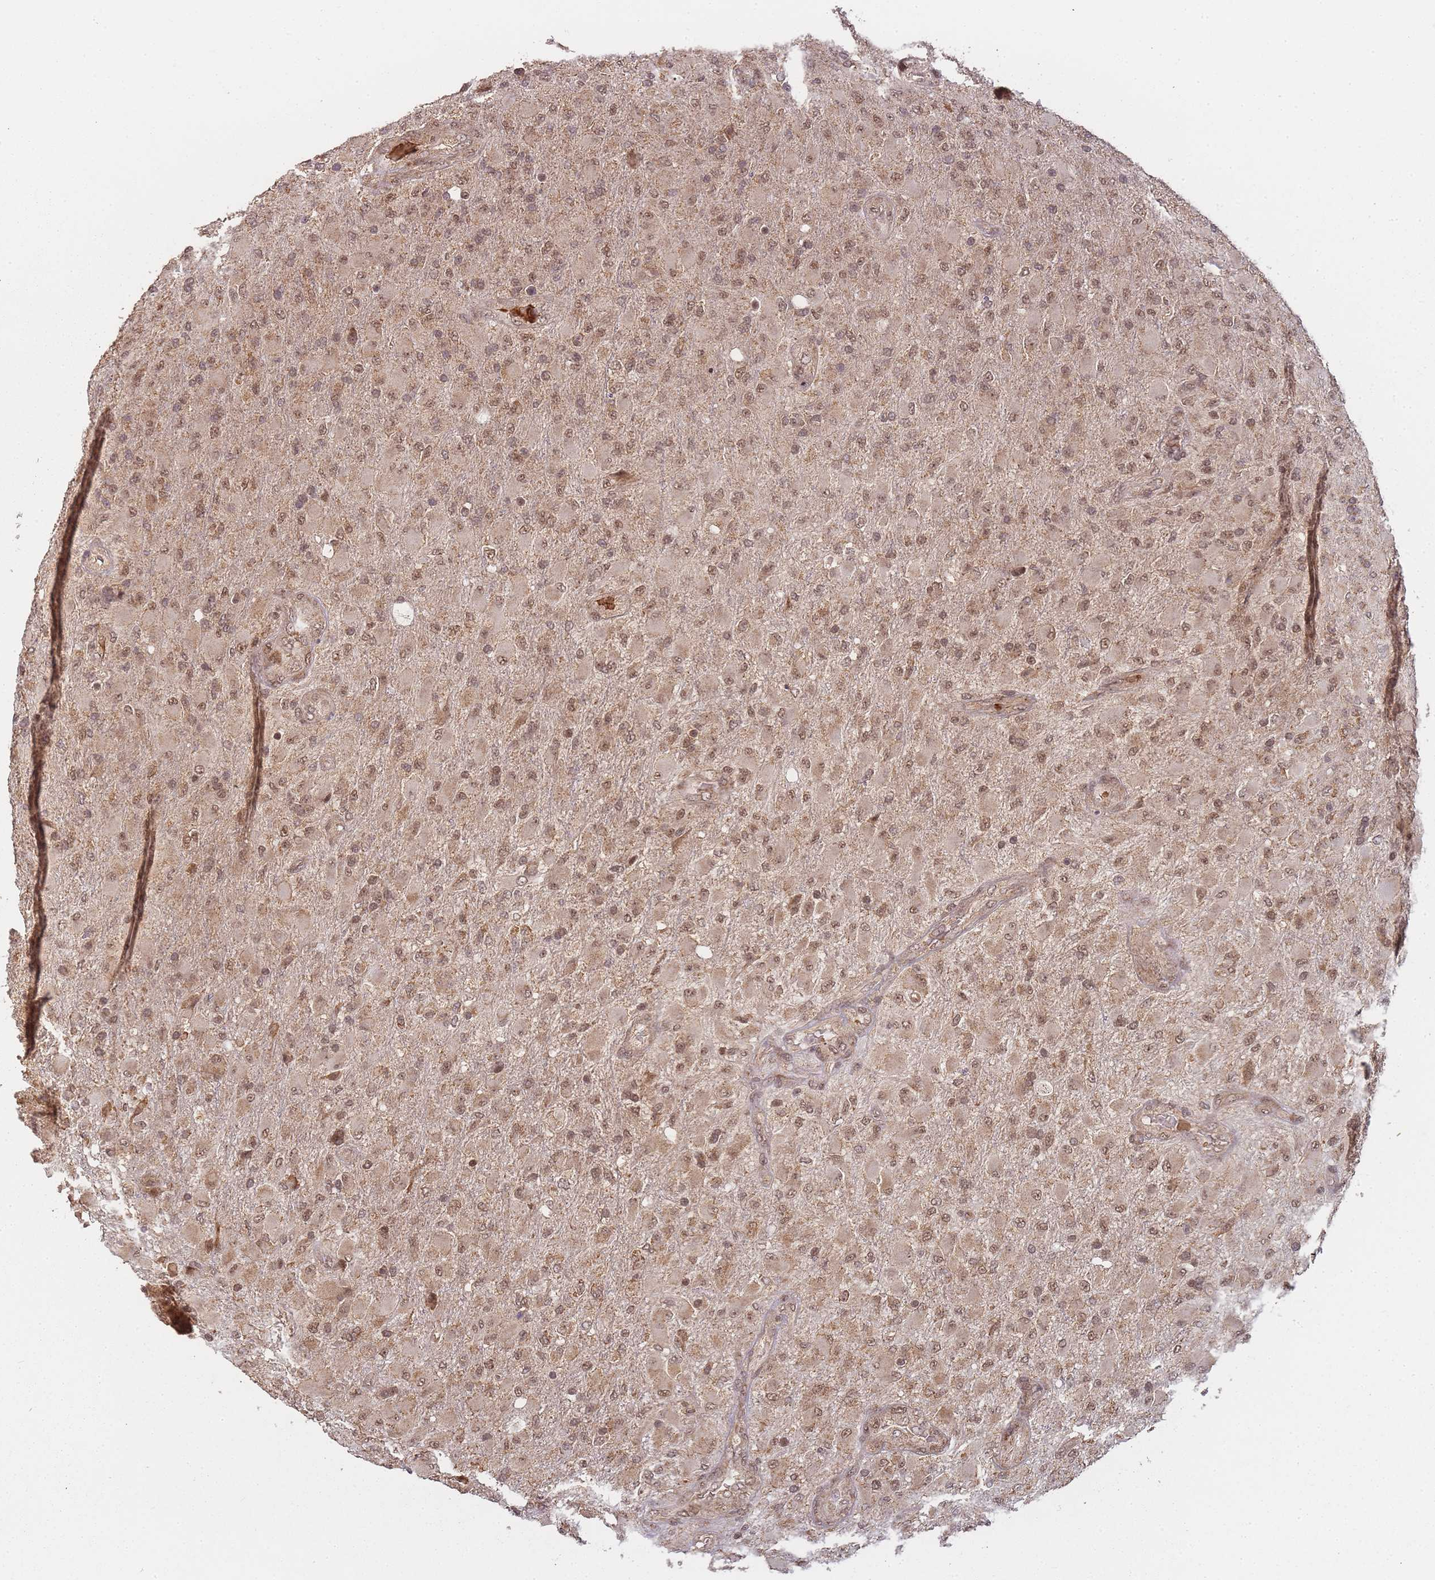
{"staining": {"intensity": "moderate", "quantity": ">75%", "location": "nuclear"}, "tissue": "glioma", "cell_type": "Tumor cells", "image_type": "cancer", "snomed": [{"axis": "morphology", "description": "Glioma, malignant, Low grade"}, {"axis": "topography", "description": "Brain"}], "caption": "A photomicrograph showing moderate nuclear expression in about >75% of tumor cells in glioma, as visualized by brown immunohistochemical staining.", "gene": "ZNF497", "patient": {"sex": "male", "age": 65}}